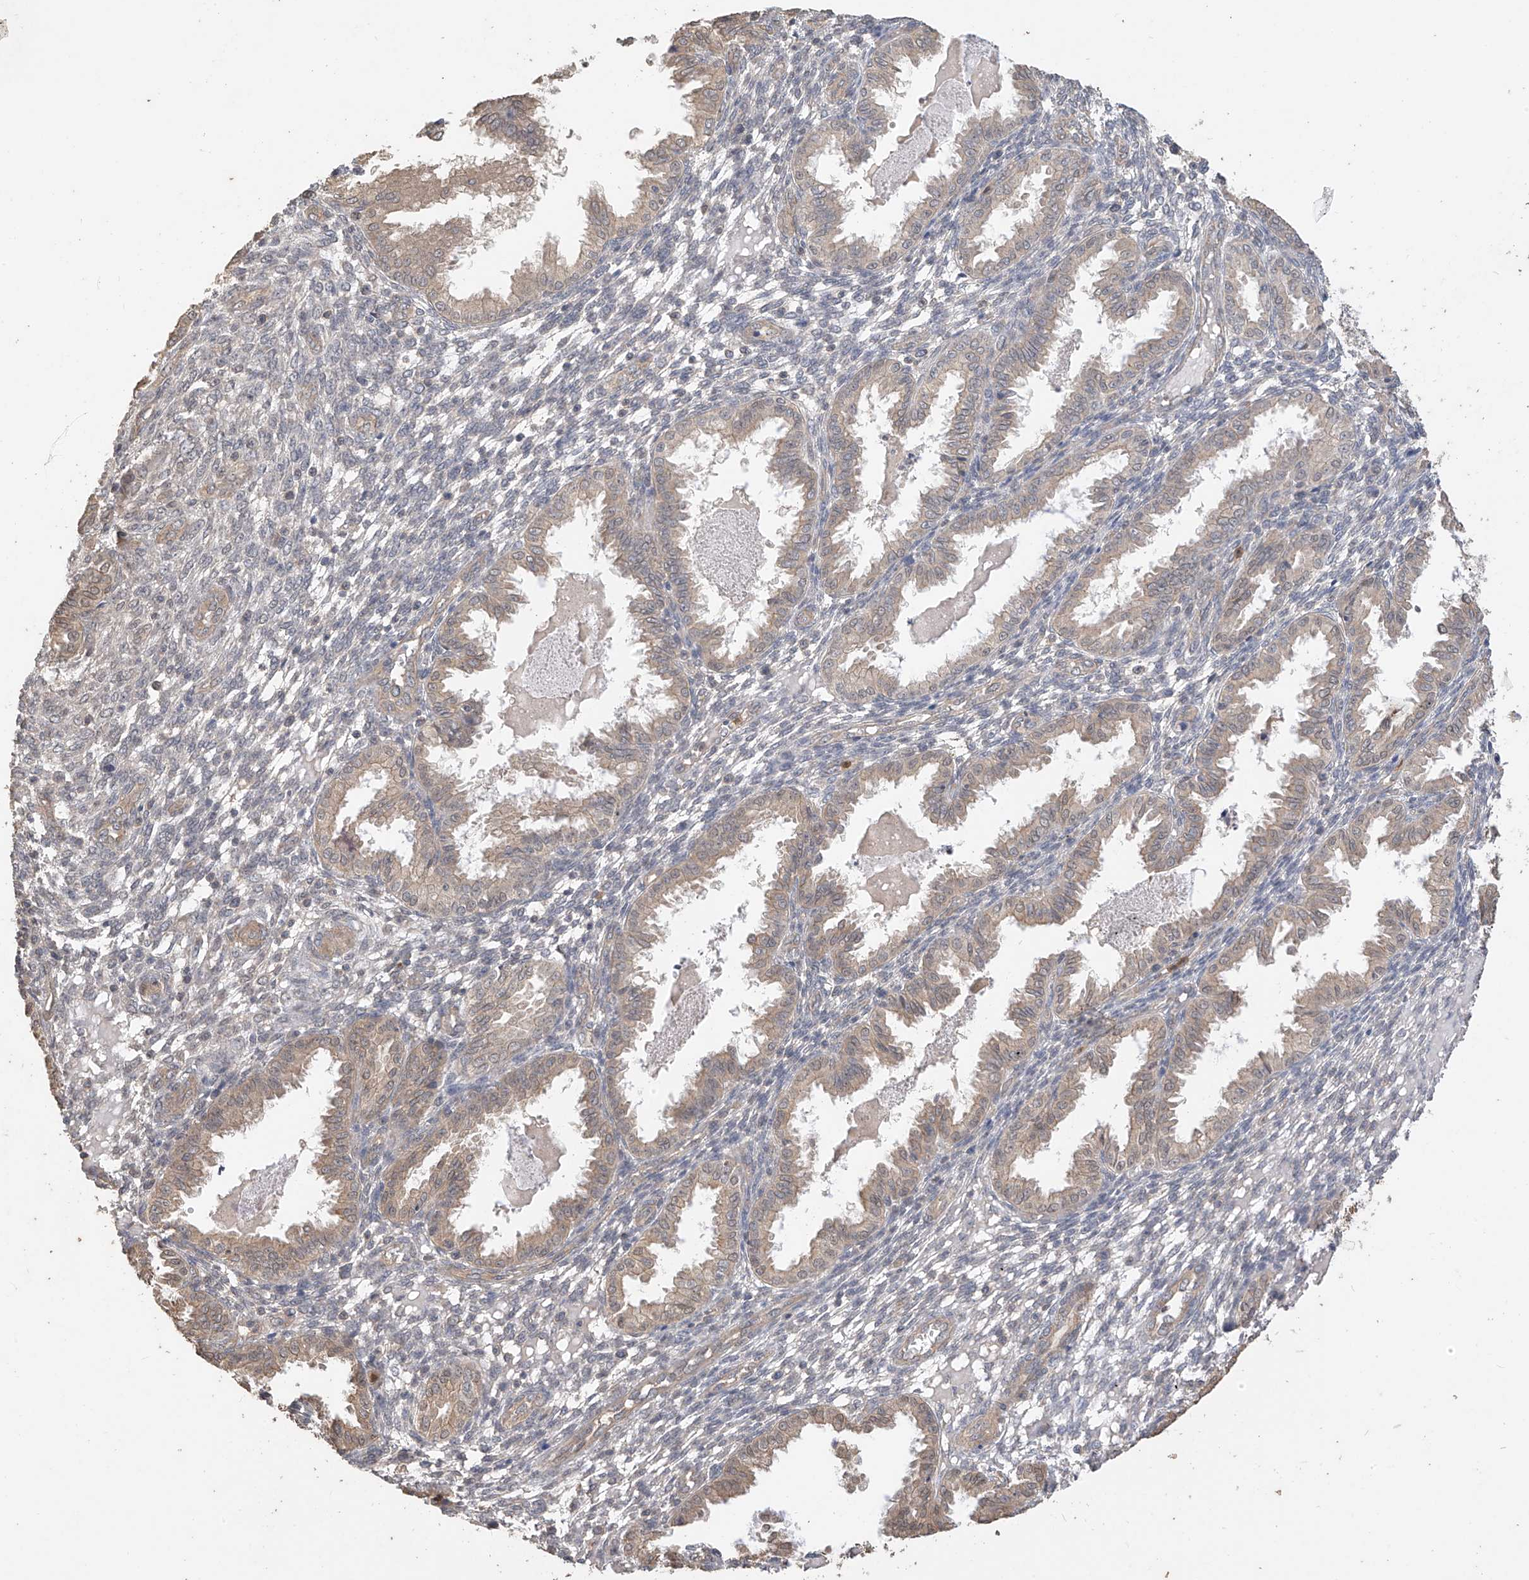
{"staining": {"intensity": "negative", "quantity": "none", "location": "none"}, "tissue": "endometrium", "cell_type": "Cells in endometrial stroma", "image_type": "normal", "snomed": [{"axis": "morphology", "description": "Normal tissue, NOS"}, {"axis": "topography", "description": "Endometrium"}], "caption": "DAB (3,3'-diaminobenzidine) immunohistochemical staining of benign endometrium demonstrates no significant expression in cells in endometrial stroma.", "gene": "OFD1", "patient": {"sex": "female", "age": 33}}